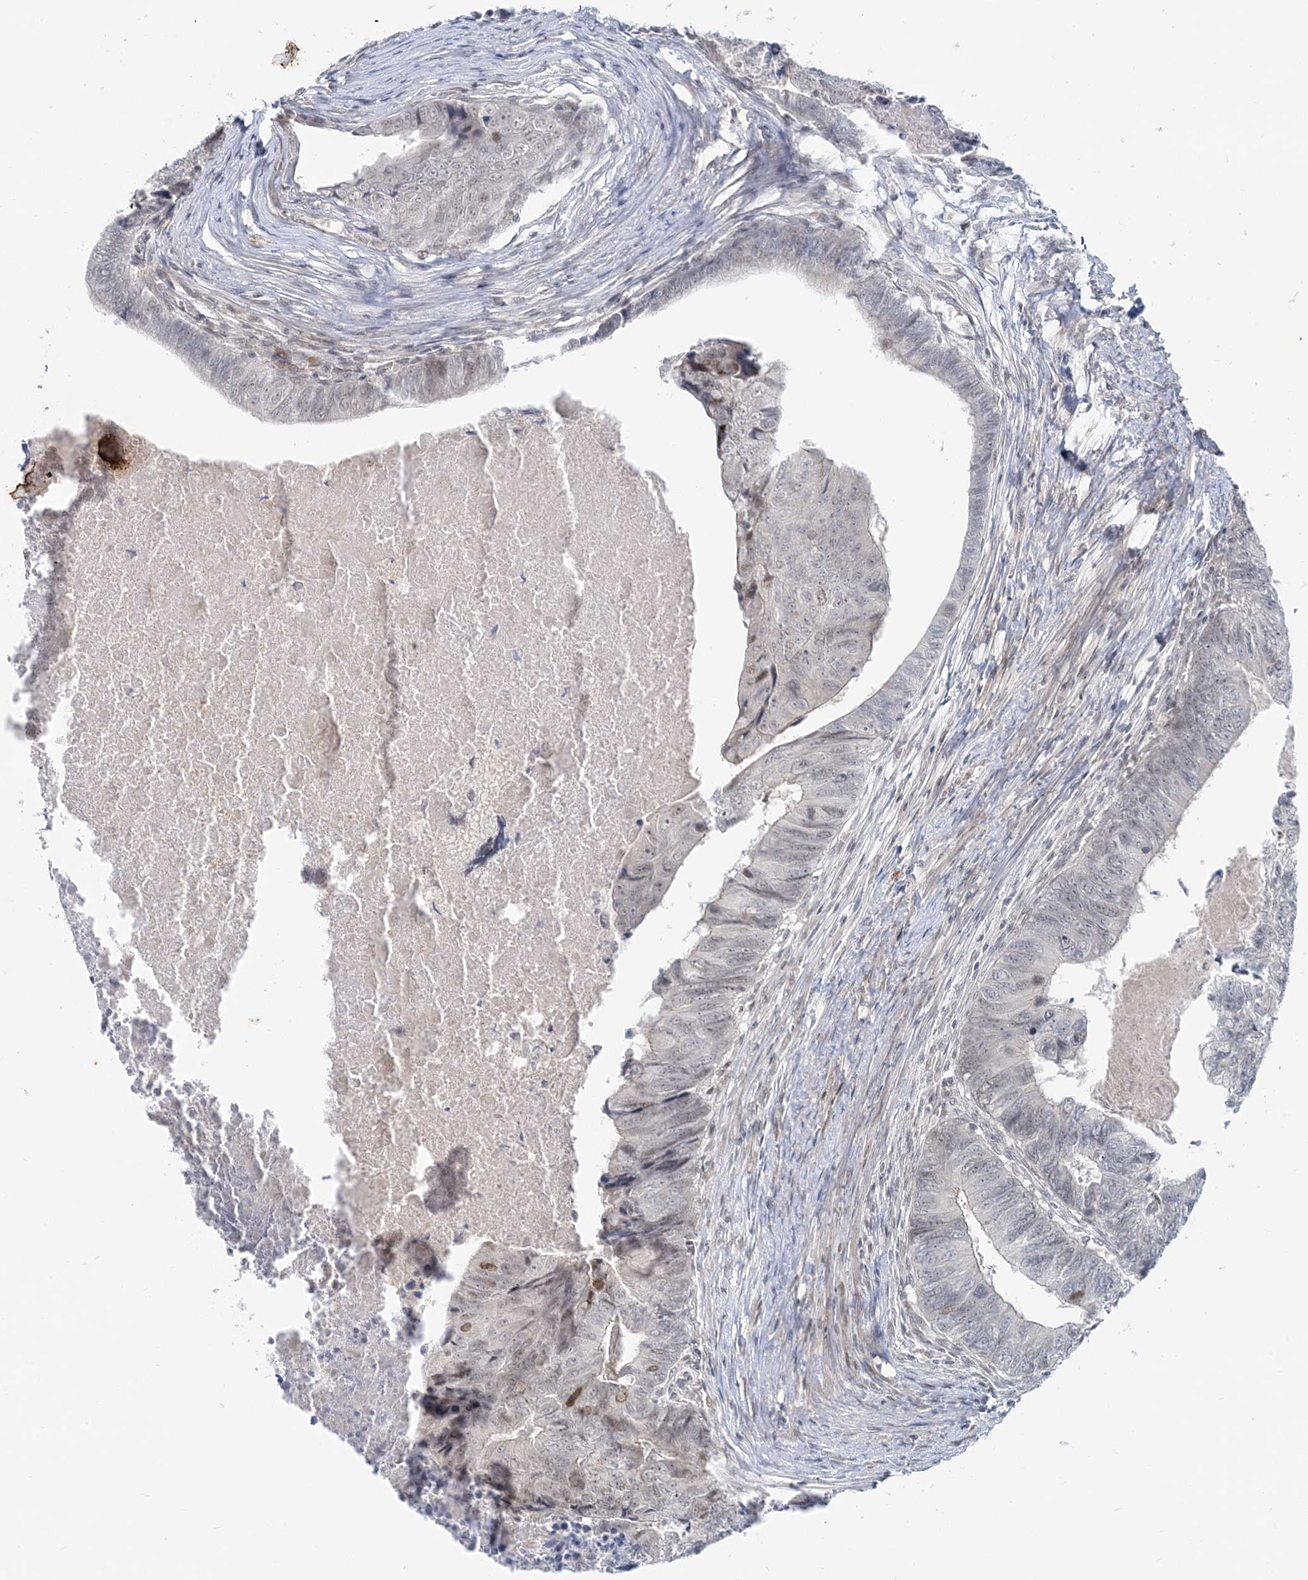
{"staining": {"intensity": "weak", "quantity": "<25%", "location": "nuclear"}, "tissue": "colorectal cancer", "cell_type": "Tumor cells", "image_type": "cancer", "snomed": [{"axis": "morphology", "description": "Adenocarcinoma, NOS"}, {"axis": "topography", "description": "Colon"}], "caption": "Immunohistochemistry (IHC) histopathology image of neoplastic tissue: colorectal adenocarcinoma stained with DAB (3,3'-diaminobenzidine) exhibits no significant protein expression in tumor cells.", "gene": "LEXM", "patient": {"sex": "female", "age": 67}}